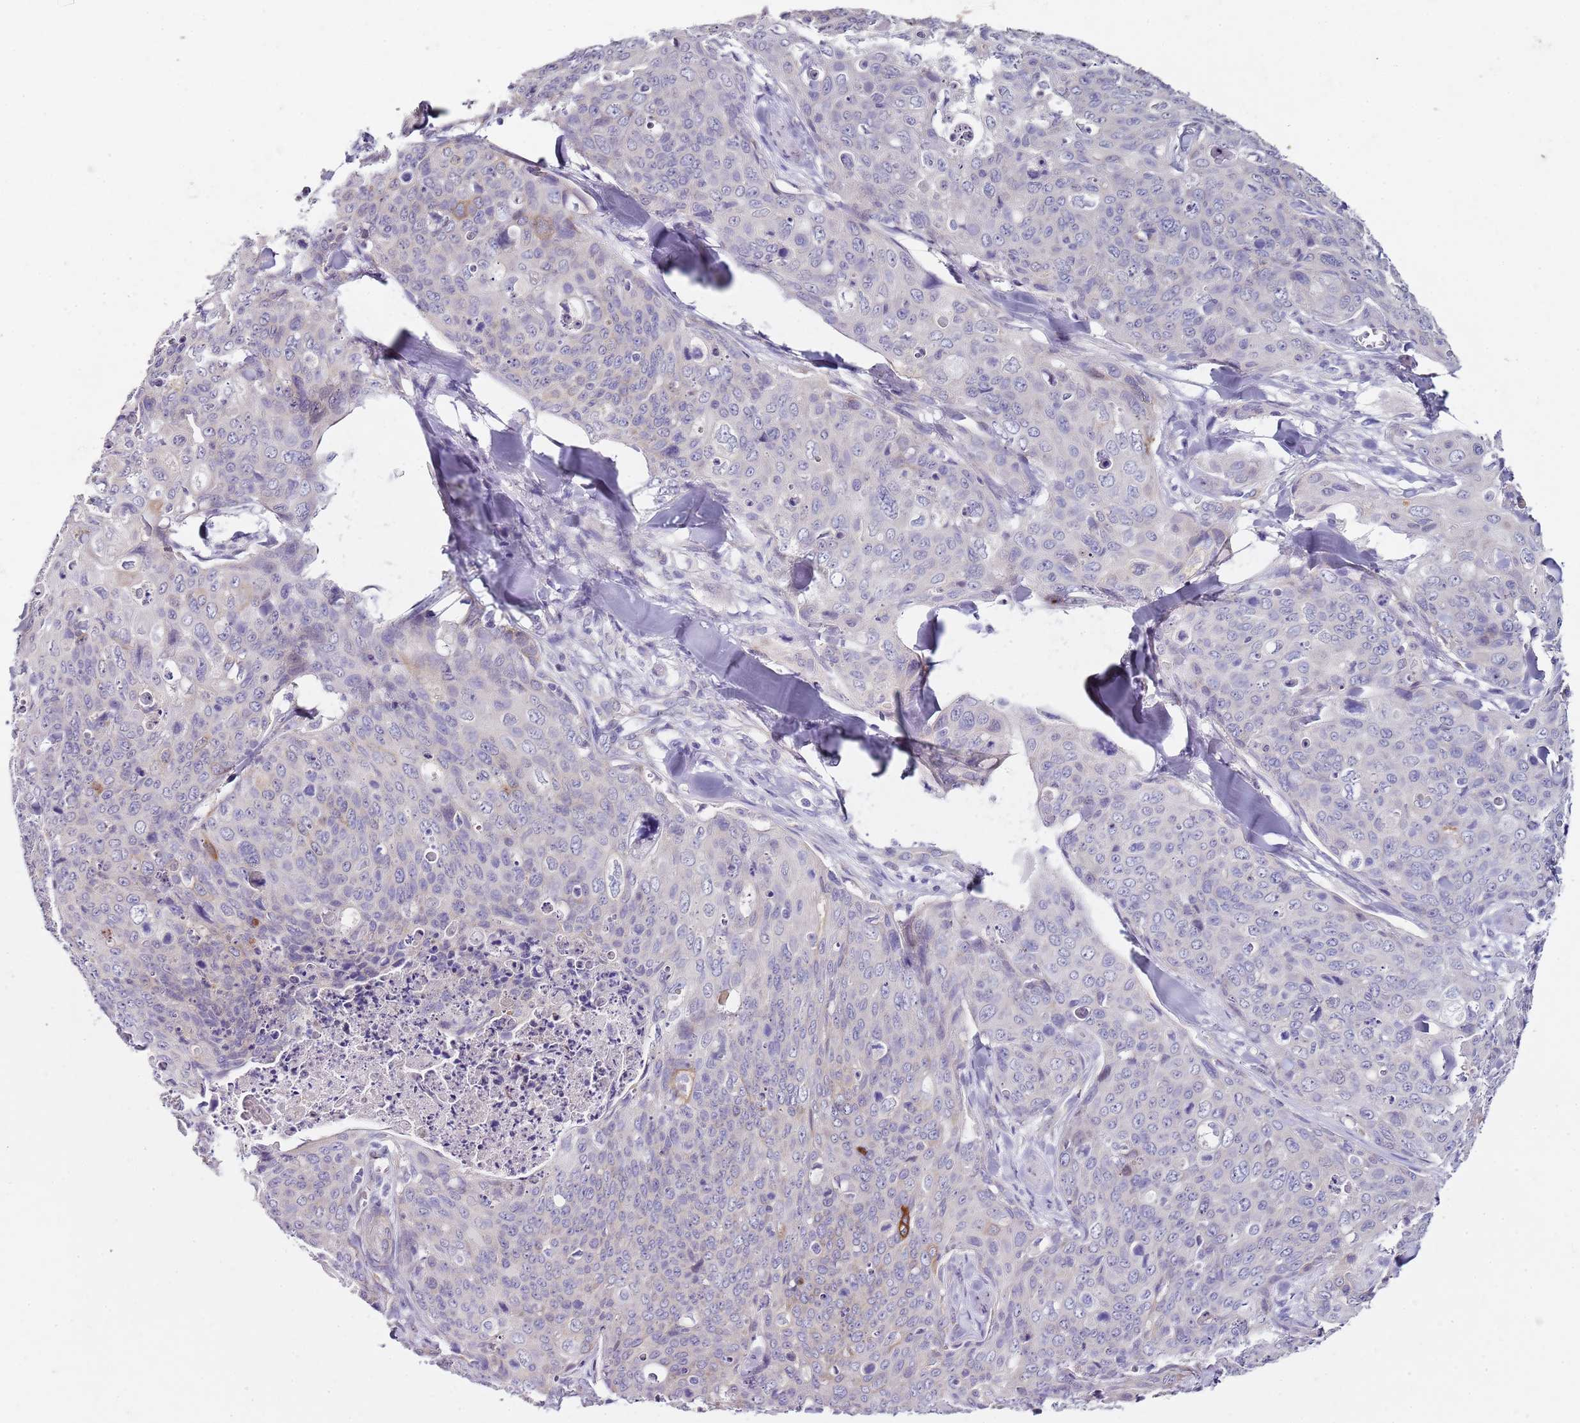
{"staining": {"intensity": "negative", "quantity": "none", "location": "none"}, "tissue": "skin cancer", "cell_type": "Tumor cells", "image_type": "cancer", "snomed": [{"axis": "morphology", "description": "Squamous cell carcinoma, NOS"}, {"axis": "topography", "description": "Skin"}, {"axis": "topography", "description": "Vulva"}], "caption": "Squamous cell carcinoma (skin) was stained to show a protein in brown. There is no significant positivity in tumor cells. The staining is performed using DAB brown chromogen with nuclei counter-stained in using hematoxylin.", "gene": "TBC1D9", "patient": {"sex": "female", "age": 85}}